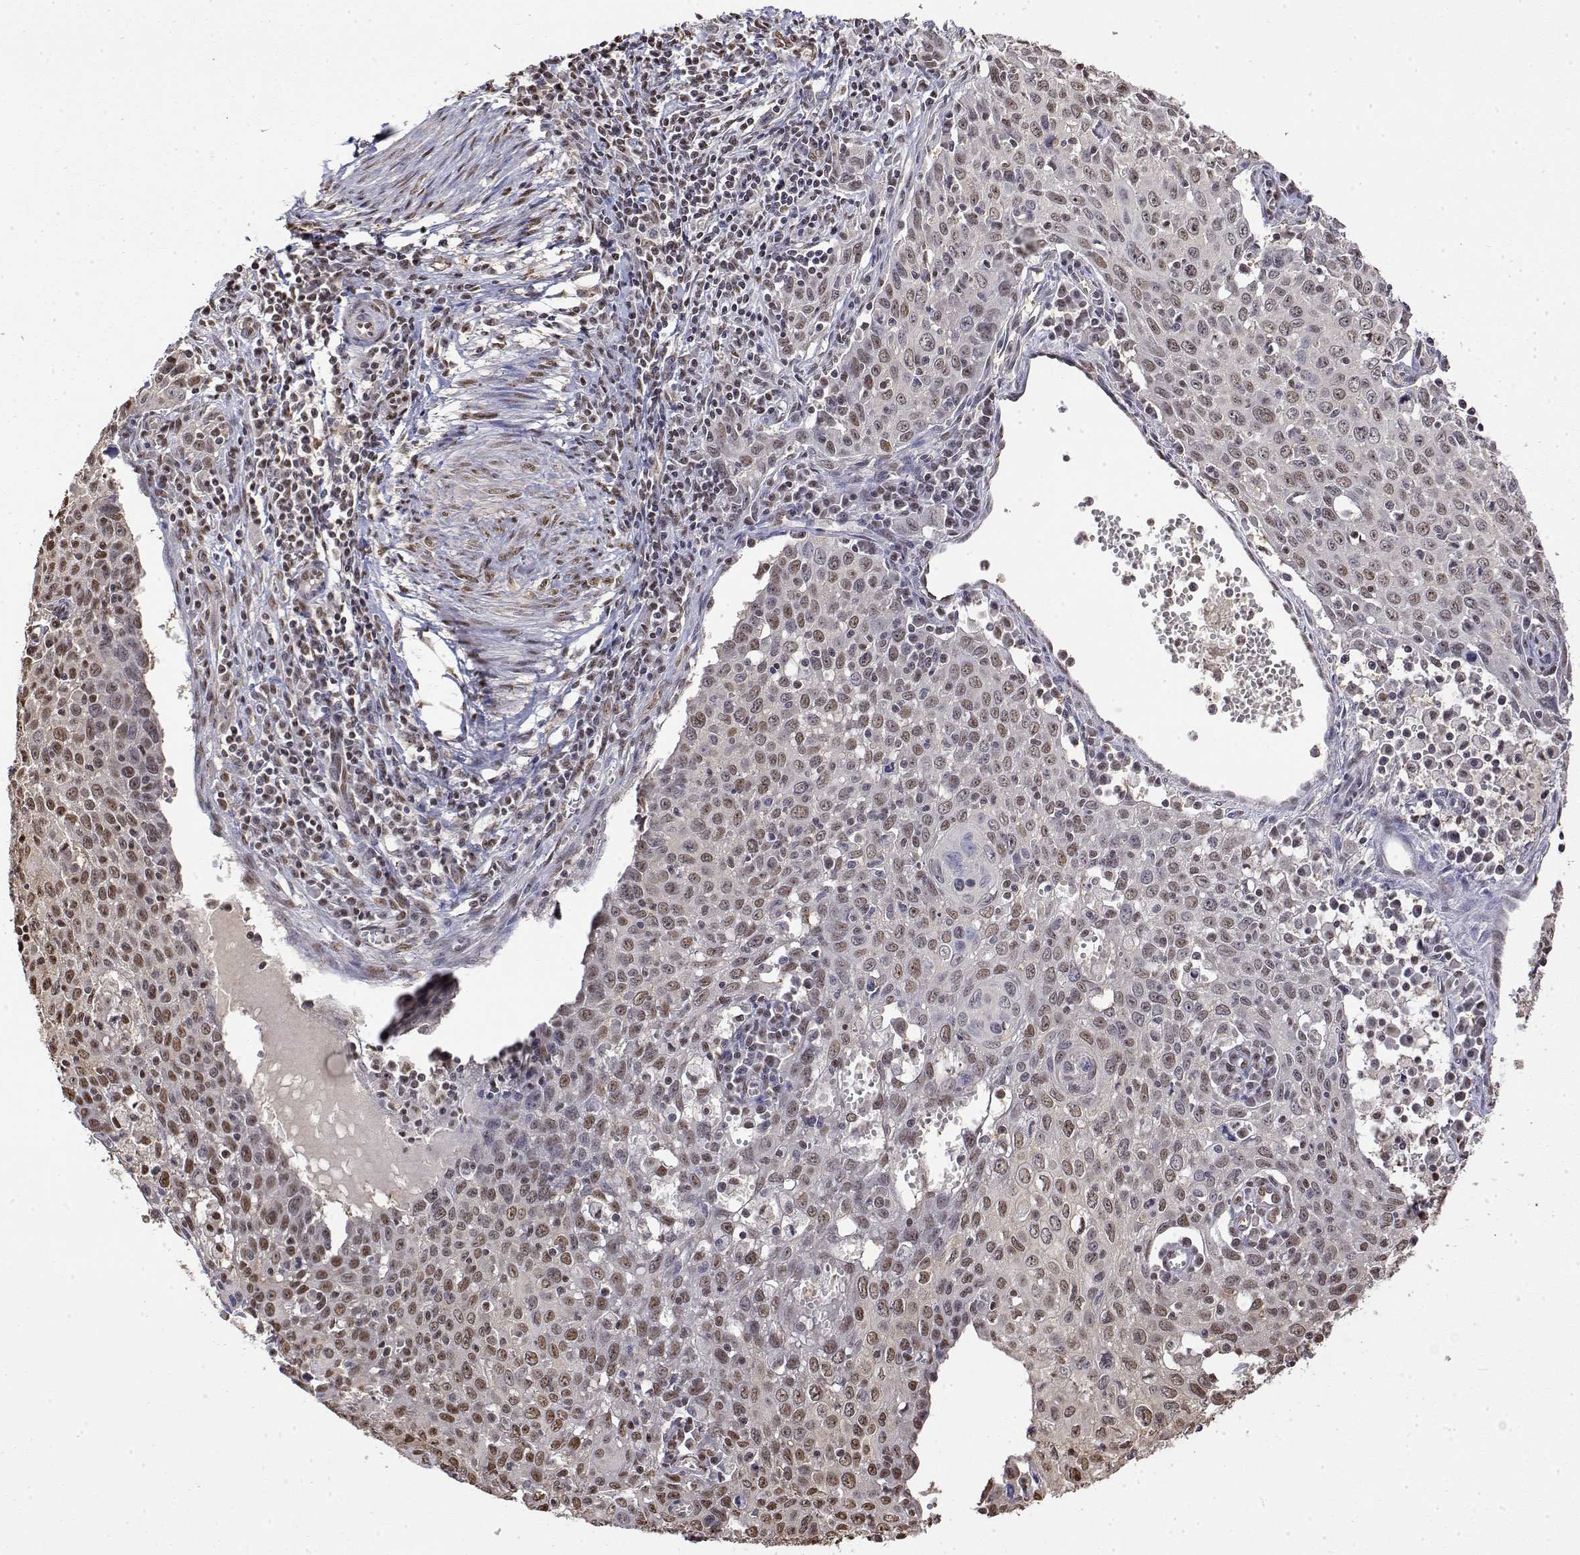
{"staining": {"intensity": "moderate", "quantity": ">75%", "location": "nuclear"}, "tissue": "cervical cancer", "cell_type": "Tumor cells", "image_type": "cancer", "snomed": [{"axis": "morphology", "description": "Squamous cell carcinoma, NOS"}, {"axis": "topography", "description": "Cervix"}], "caption": "A medium amount of moderate nuclear positivity is seen in about >75% of tumor cells in cervical squamous cell carcinoma tissue. Nuclei are stained in blue.", "gene": "TPI1", "patient": {"sex": "female", "age": 38}}